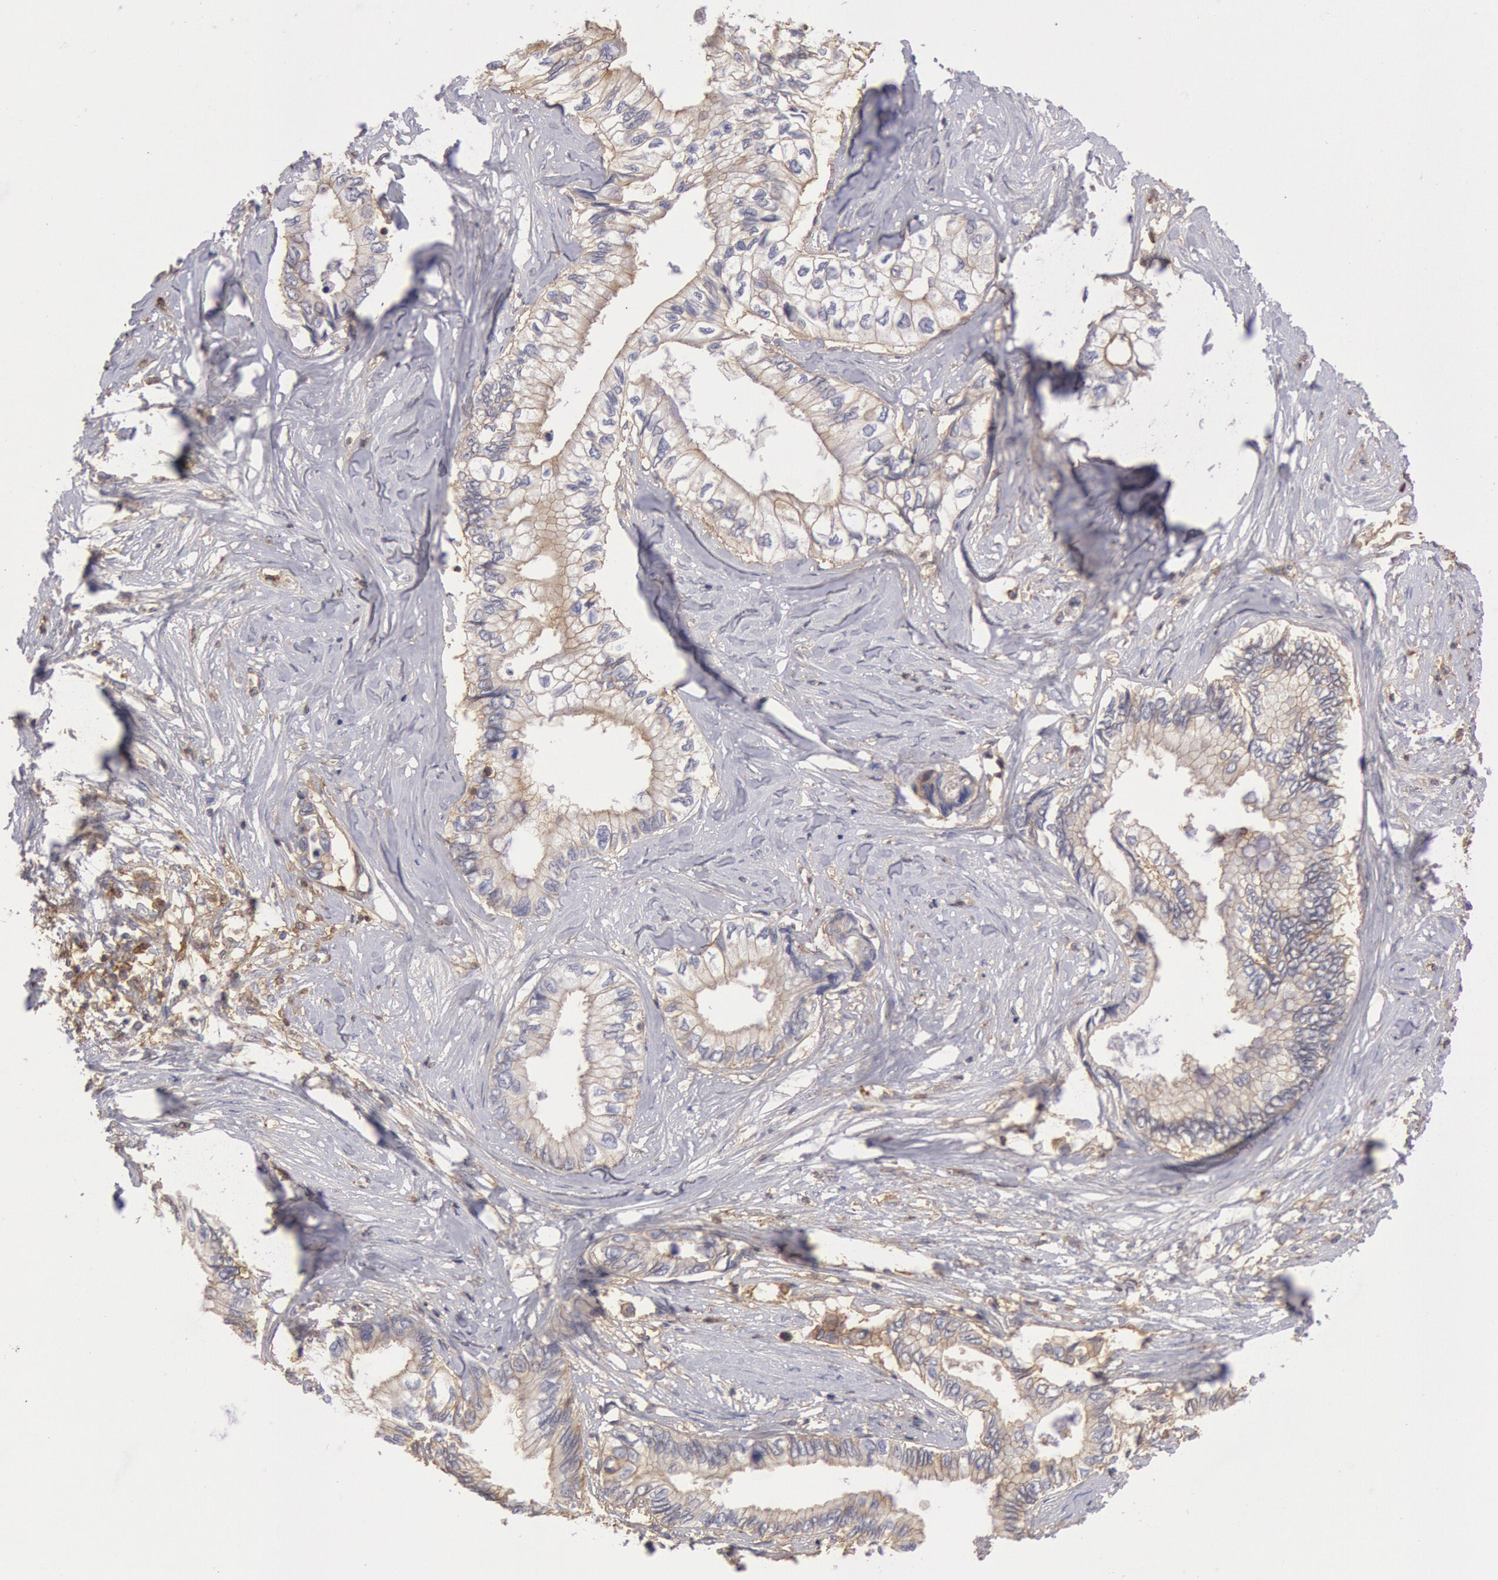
{"staining": {"intensity": "weak", "quantity": "25%-75%", "location": "cytoplasmic/membranous"}, "tissue": "pancreatic cancer", "cell_type": "Tumor cells", "image_type": "cancer", "snomed": [{"axis": "morphology", "description": "Adenocarcinoma, NOS"}, {"axis": "topography", "description": "Pancreas"}], "caption": "Immunohistochemistry of human adenocarcinoma (pancreatic) shows low levels of weak cytoplasmic/membranous positivity in about 25%-75% of tumor cells. Immunohistochemistry stains the protein in brown and the nuclei are stained blue.", "gene": "SNAP23", "patient": {"sex": "female", "age": 66}}